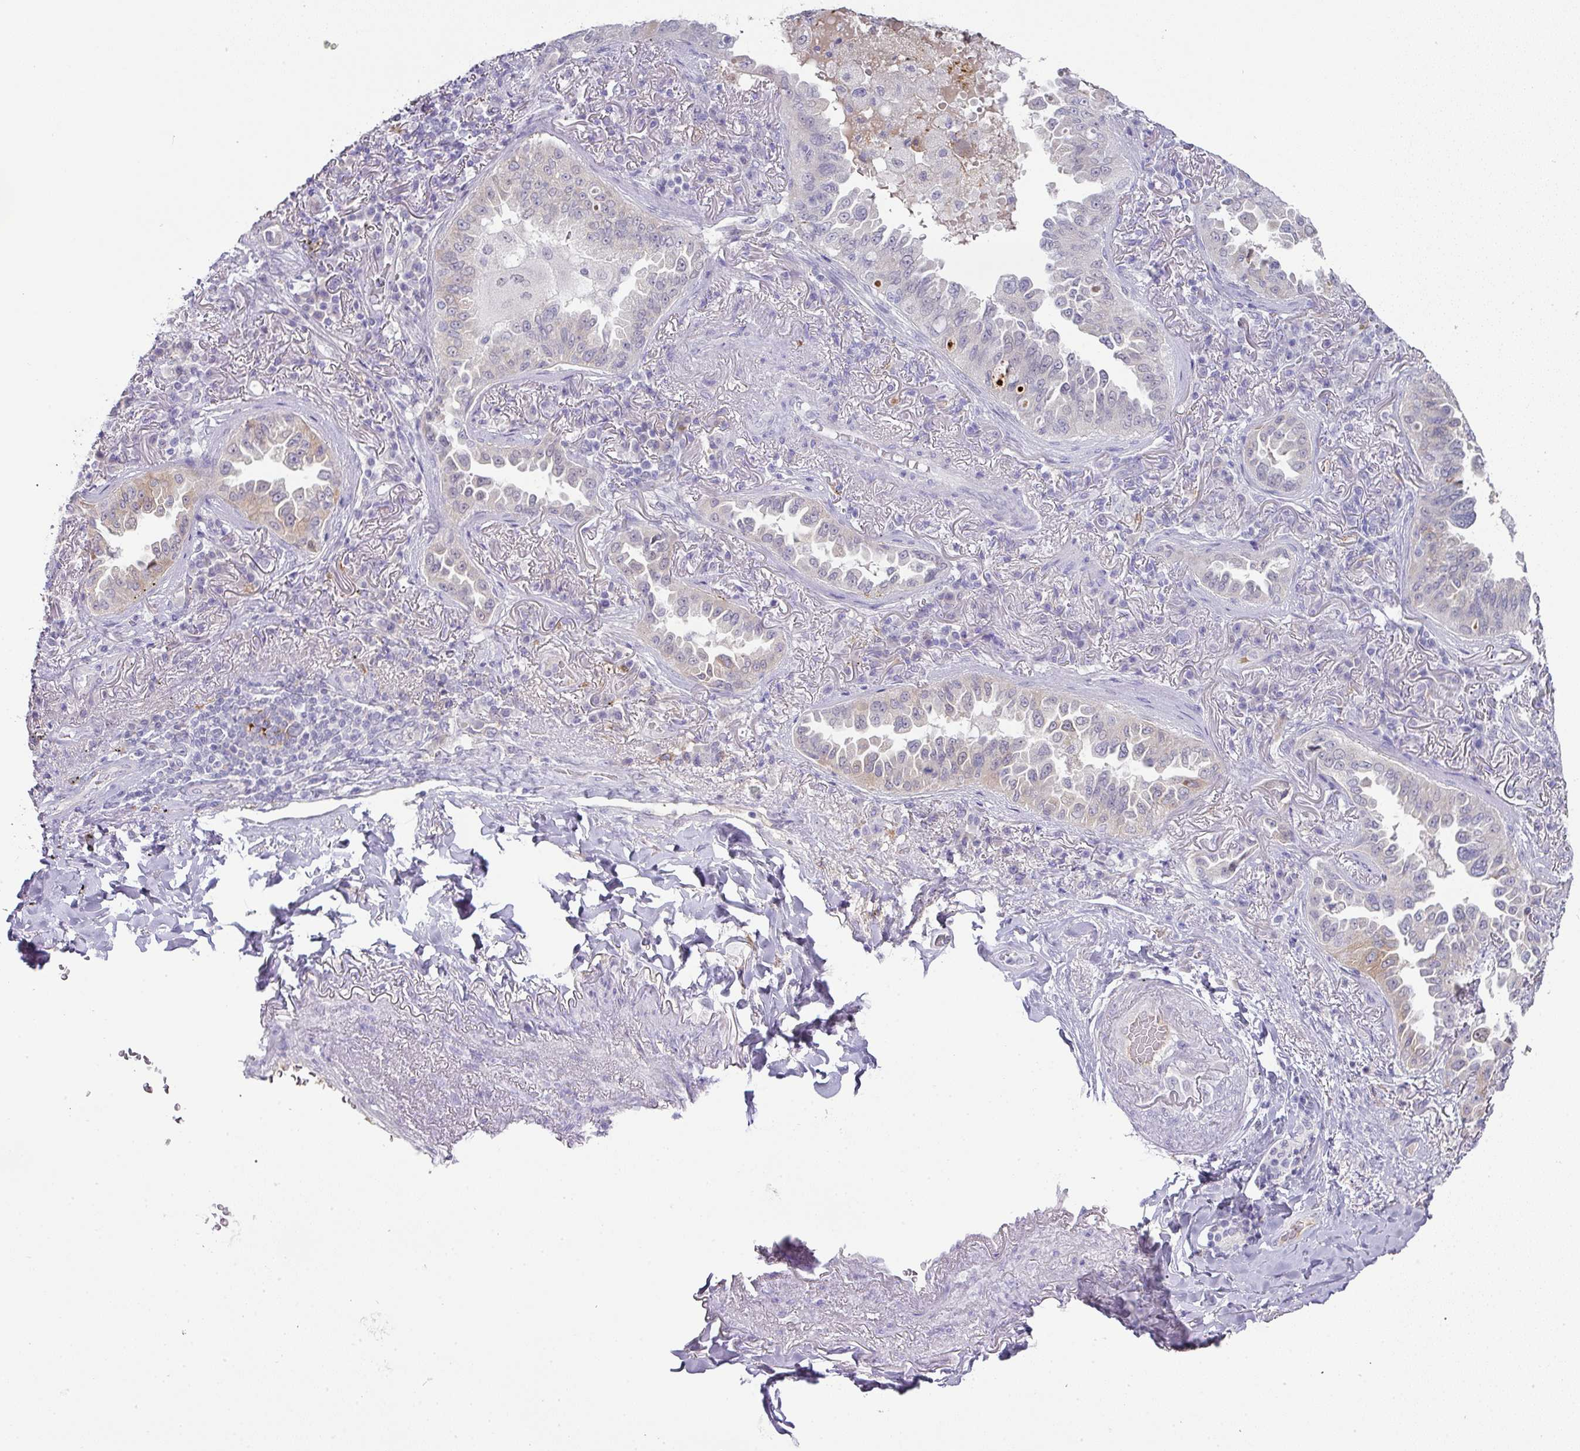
{"staining": {"intensity": "negative", "quantity": "none", "location": "none"}, "tissue": "lung cancer", "cell_type": "Tumor cells", "image_type": "cancer", "snomed": [{"axis": "morphology", "description": "Adenocarcinoma, NOS"}, {"axis": "topography", "description": "Lung"}], "caption": "Protein analysis of lung adenocarcinoma shows no significant expression in tumor cells.", "gene": "FGF17", "patient": {"sex": "female", "age": 69}}